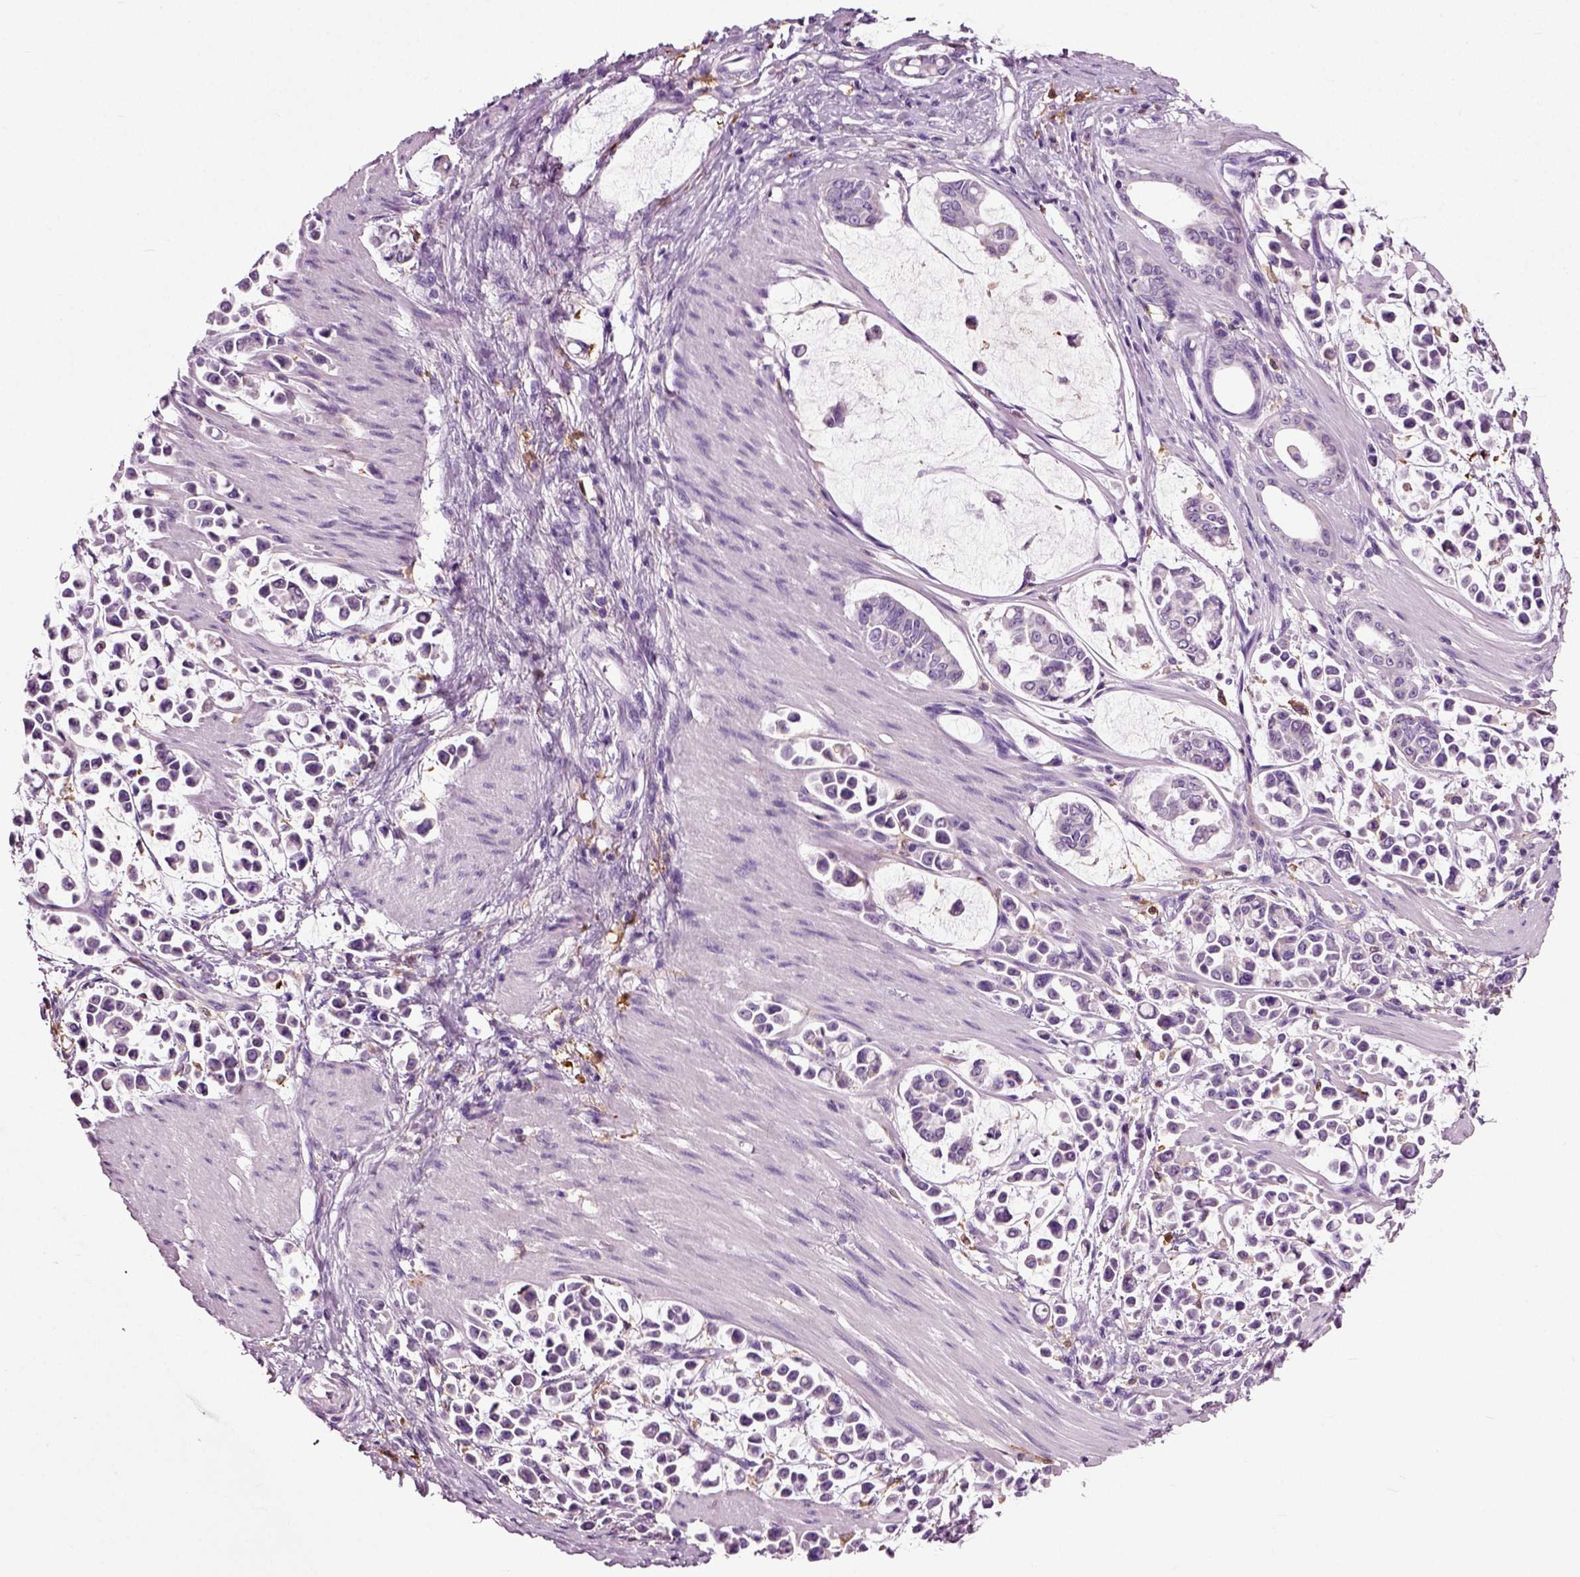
{"staining": {"intensity": "negative", "quantity": "none", "location": "none"}, "tissue": "stomach cancer", "cell_type": "Tumor cells", "image_type": "cancer", "snomed": [{"axis": "morphology", "description": "Adenocarcinoma, NOS"}, {"axis": "topography", "description": "Stomach"}], "caption": "High magnification brightfield microscopy of stomach adenocarcinoma stained with DAB (3,3'-diaminobenzidine) (brown) and counterstained with hematoxylin (blue): tumor cells show no significant staining.", "gene": "DNAH10", "patient": {"sex": "male", "age": 82}}